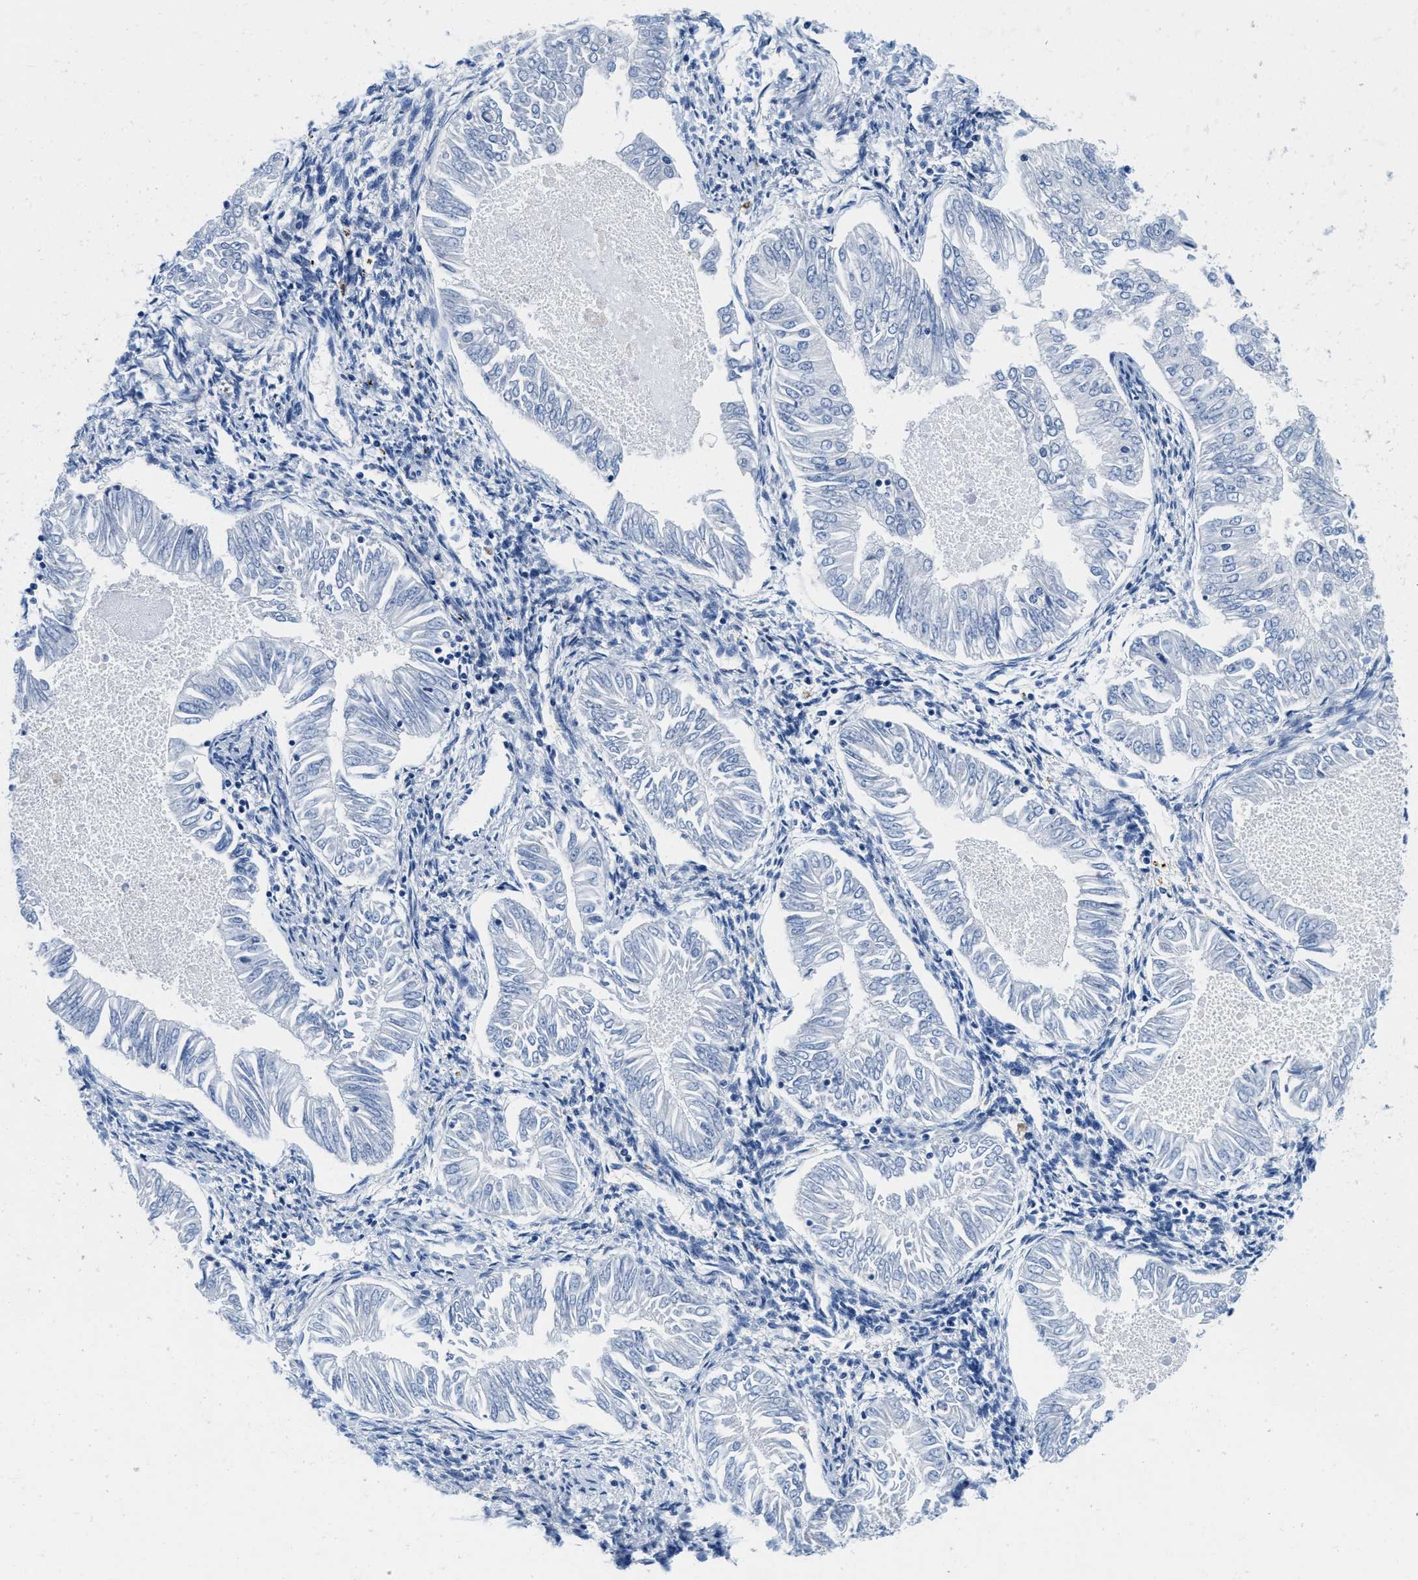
{"staining": {"intensity": "negative", "quantity": "none", "location": "none"}, "tissue": "endometrial cancer", "cell_type": "Tumor cells", "image_type": "cancer", "snomed": [{"axis": "morphology", "description": "Adenocarcinoma, NOS"}, {"axis": "topography", "description": "Endometrium"}], "caption": "Immunohistochemistry (IHC) of endometrial cancer (adenocarcinoma) demonstrates no staining in tumor cells.", "gene": "GSTM3", "patient": {"sex": "female", "age": 53}}